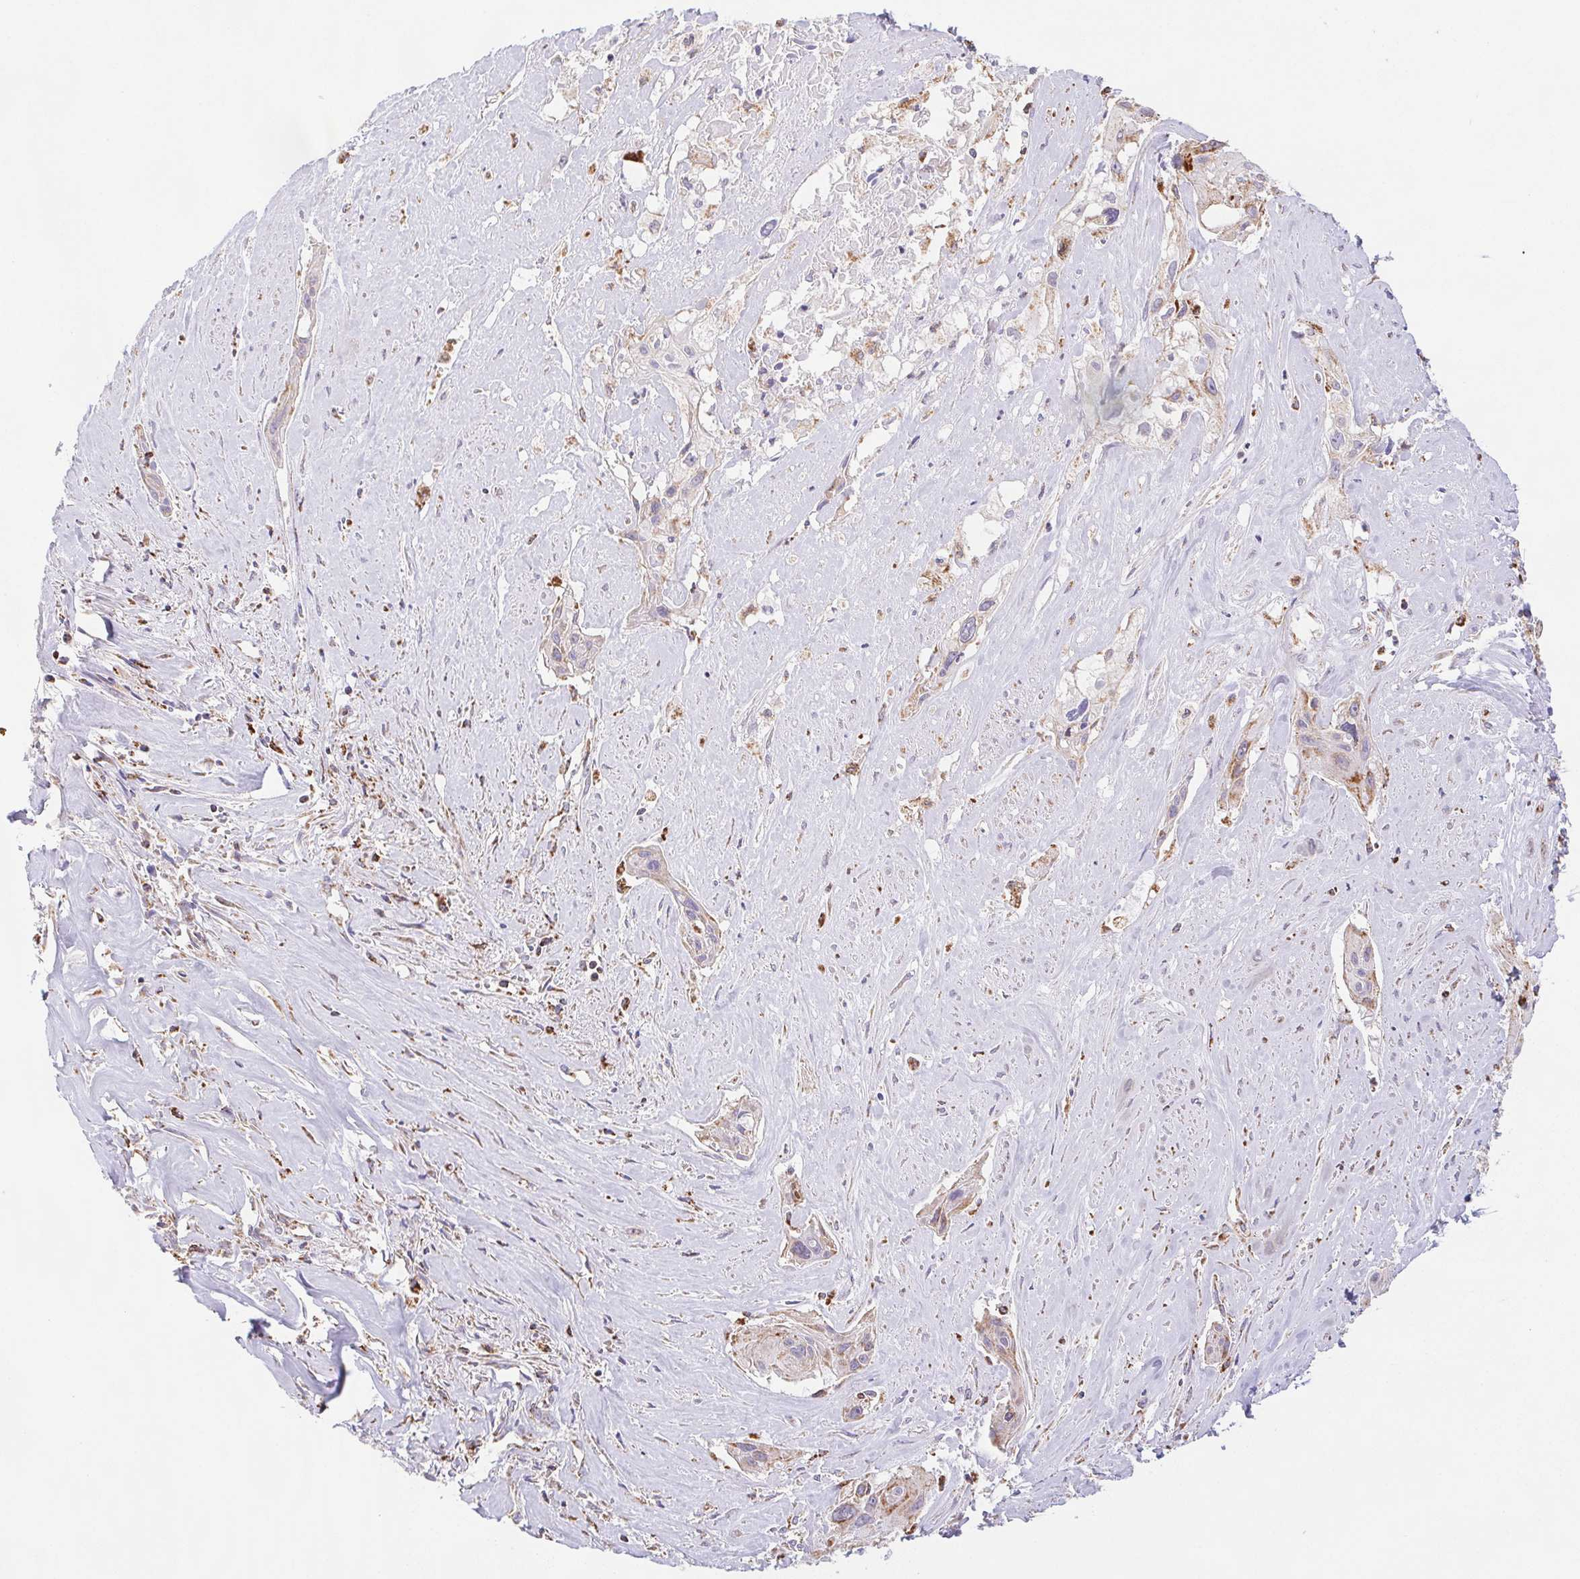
{"staining": {"intensity": "moderate", "quantity": "<25%", "location": "cytoplasmic/membranous"}, "tissue": "cervical cancer", "cell_type": "Tumor cells", "image_type": "cancer", "snomed": [{"axis": "morphology", "description": "Squamous cell carcinoma, NOS"}, {"axis": "topography", "description": "Cervix"}], "caption": "Immunohistochemical staining of cervical cancer (squamous cell carcinoma) demonstrates low levels of moderate cytoplasmic/membranous expression in approximately <25% of tumor cells.", "gene": "NIPSNAP2", "patient": {"sex": "female", "age": 49}}